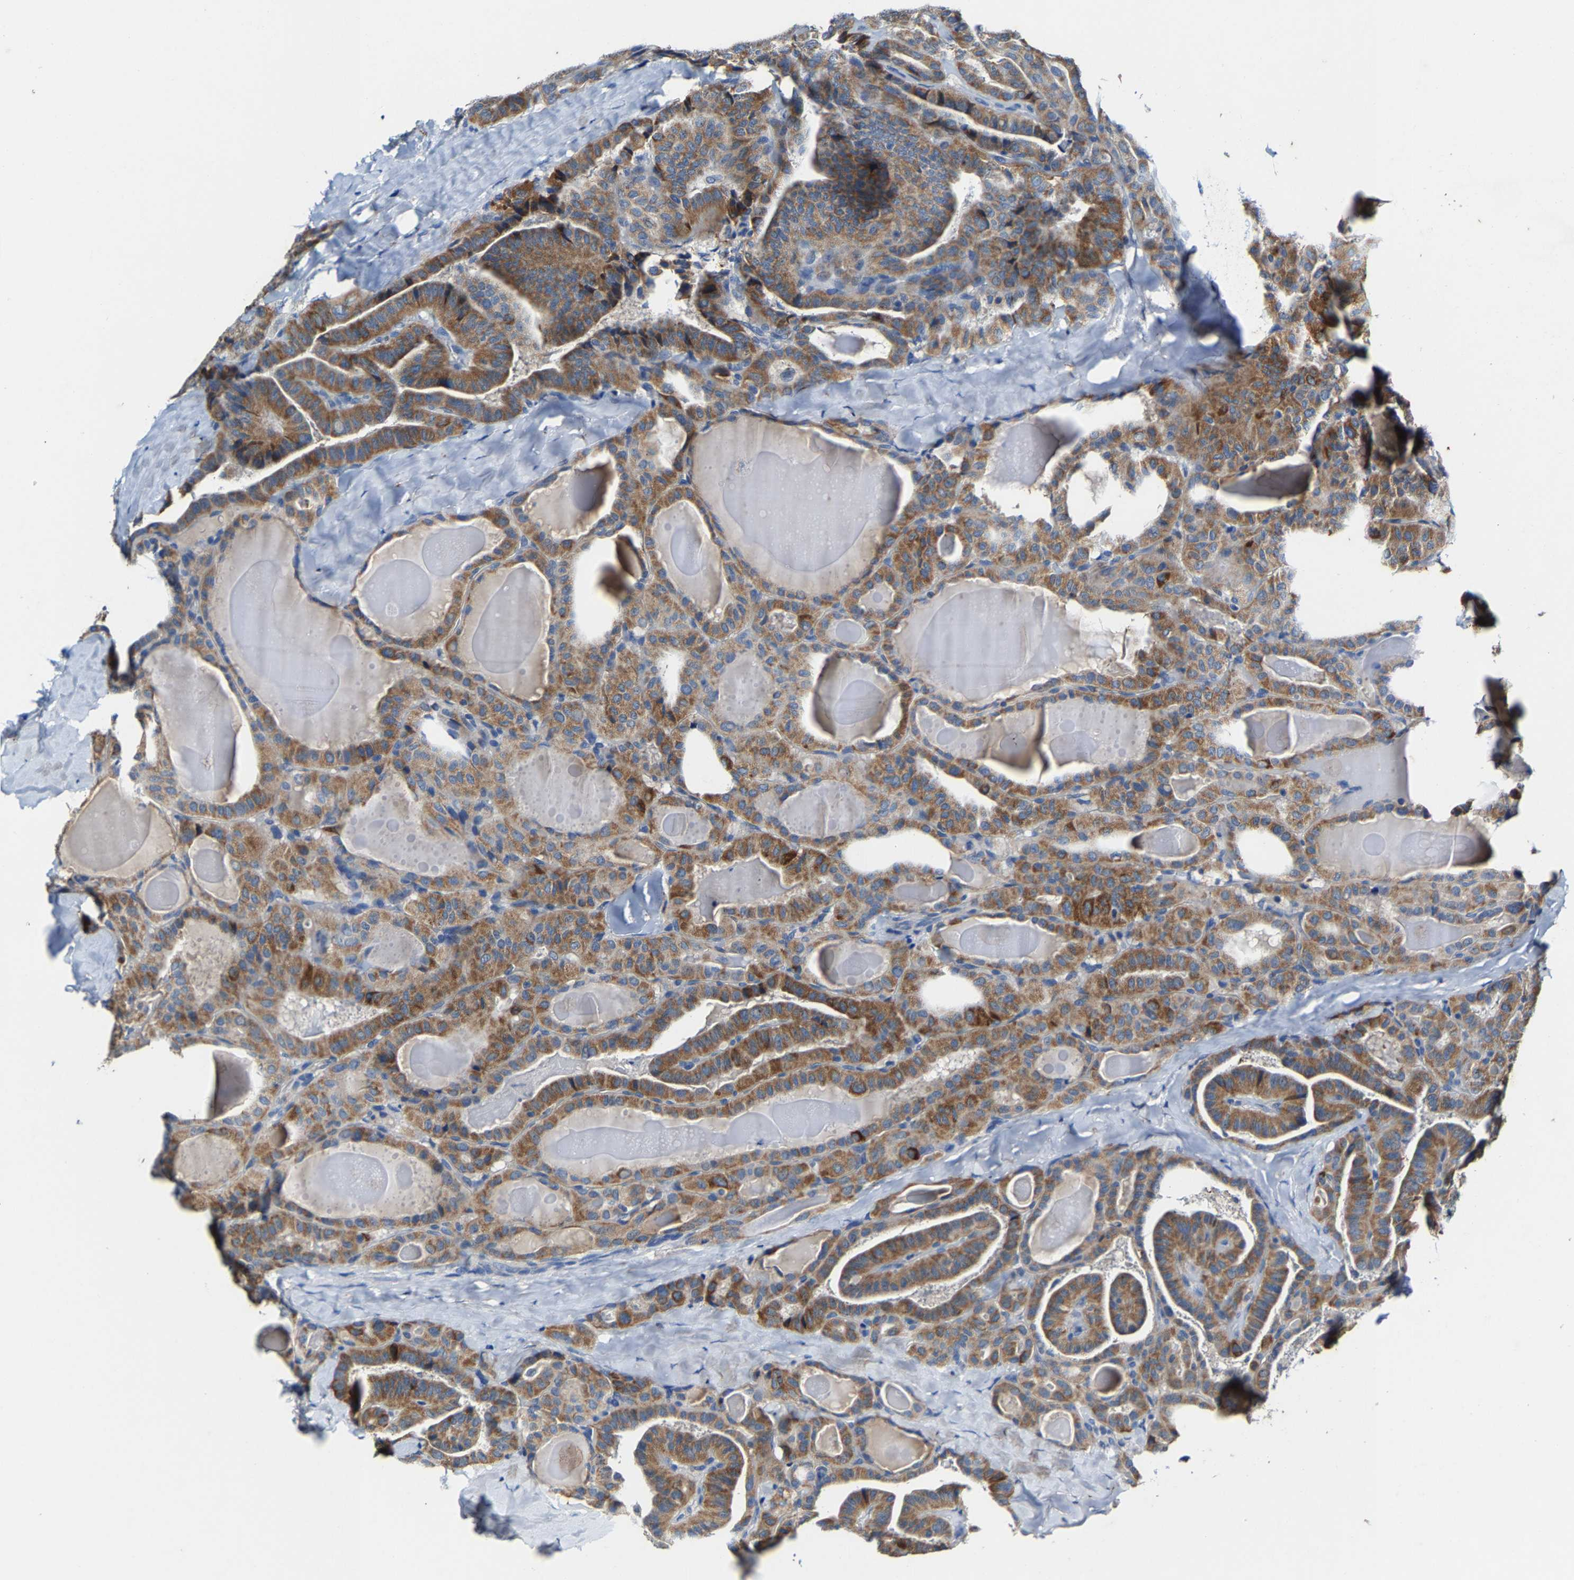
{"staining": {"intensity": "moderate", "quantity": ">75%", "location": "cytoplasmic/membranous"}, "tissue": "thyroid cancer", "cell_type": "Tumor cells", "image_type": "cancer", "snomed": [{"axis": "morphology", "description": "Papillary adenocarcinoma, NOS"}, {"axis": "topography", "description": "Thyroid gland"}], "caption": "Papillary adenocarcinoma (thyroid) was stained to show a protein in brown. There is medium levels of moderate cytoplasmic/membranous positivity in approximately >75% of tumor cells.", "gene": "SLC25A25", "patient": {"sex": "male", "age": 77}}